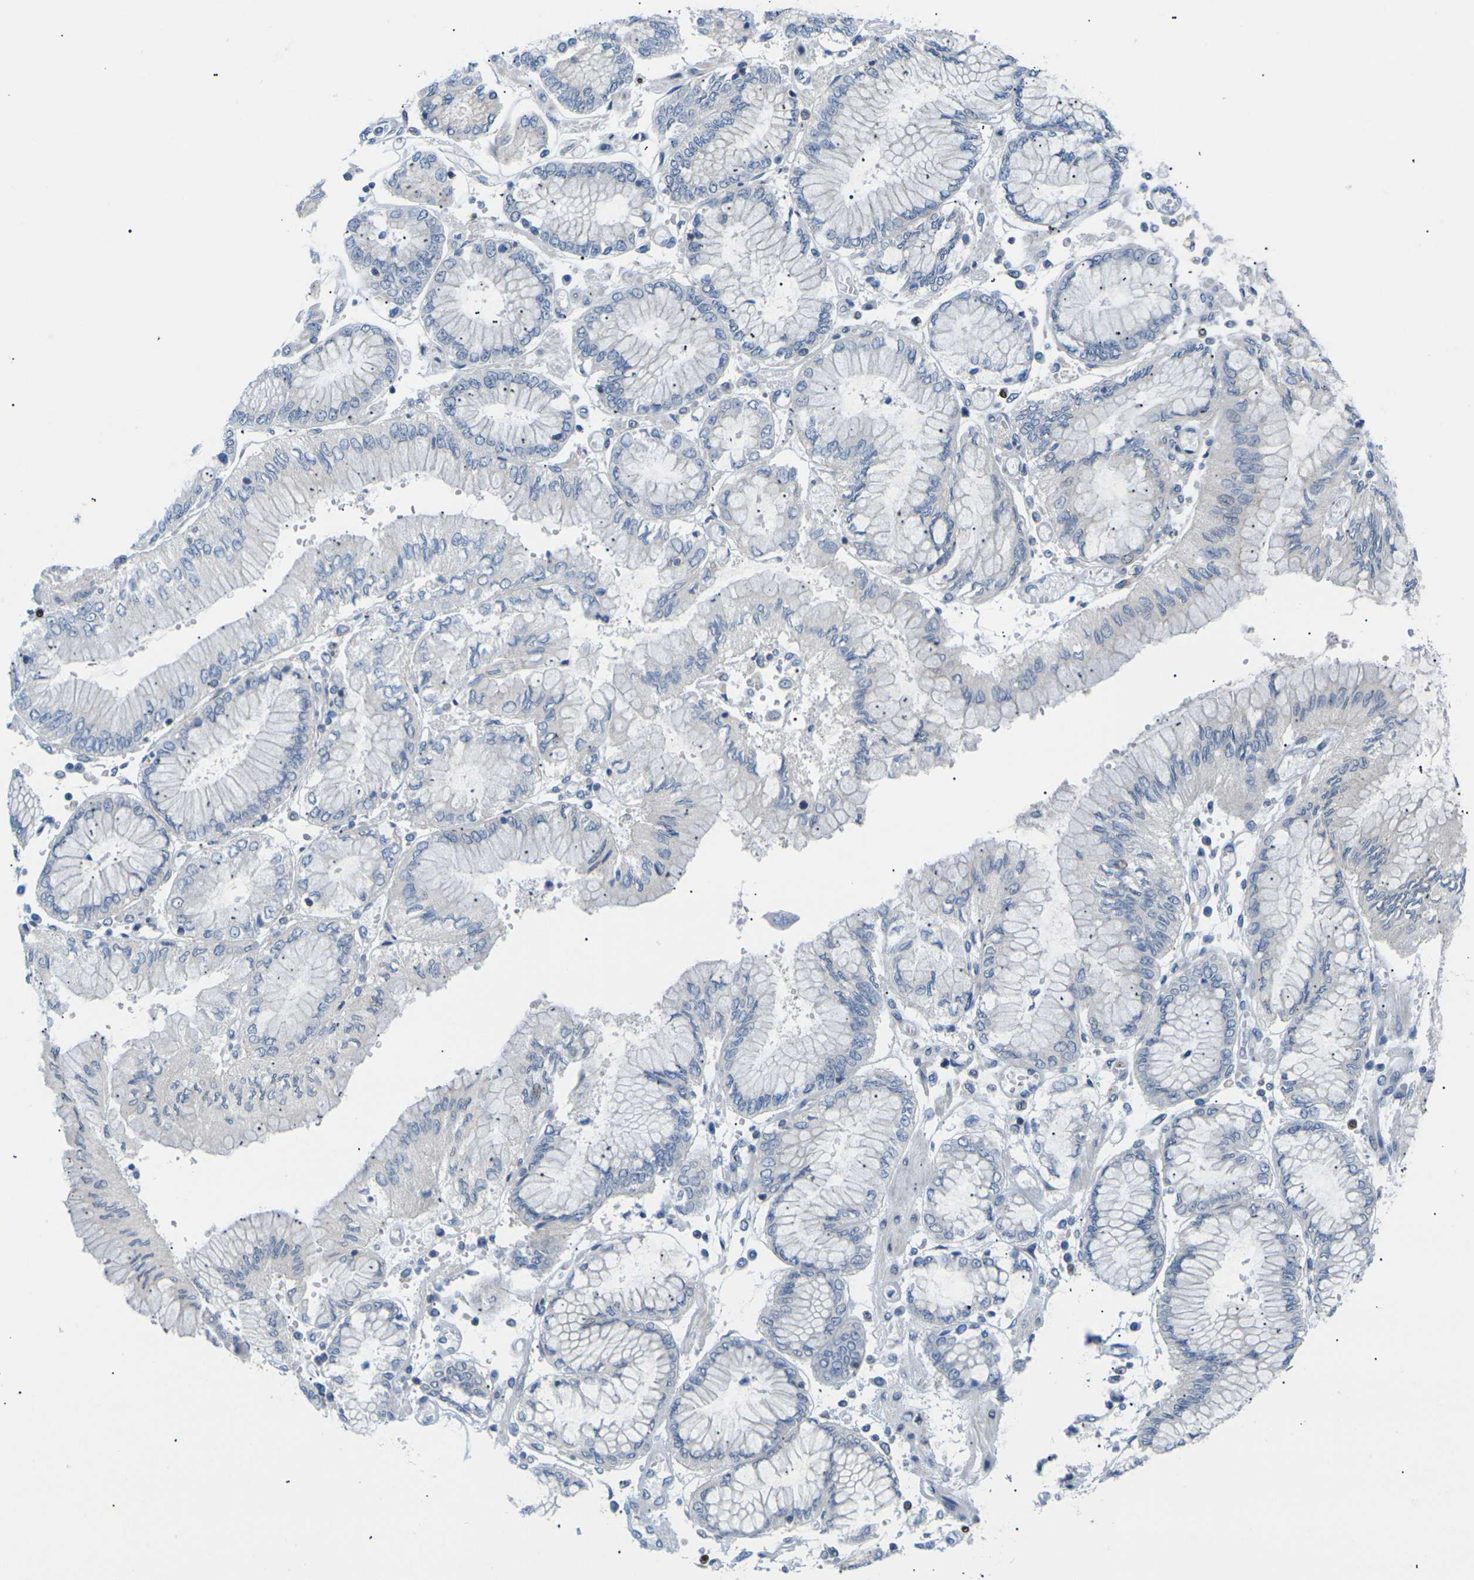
{"staining": {"intensity": "negative", "quantity": "none", "location": "none"}, "tissue": "stomach cancer", "cell_type": "Tumor cells", "image_type": "cancer", "snomed": [{"axis": "morphology", "description": "Adenocarcinoma, NOS"}, {"axis": "topography", "description": "Stomach"}], "caption": "The image displays no significant expression in tumor cells of adenocarcinoma (stomach).", "gene": "RPS6KA3", "patient": {"sex": "male", "age": 76}}